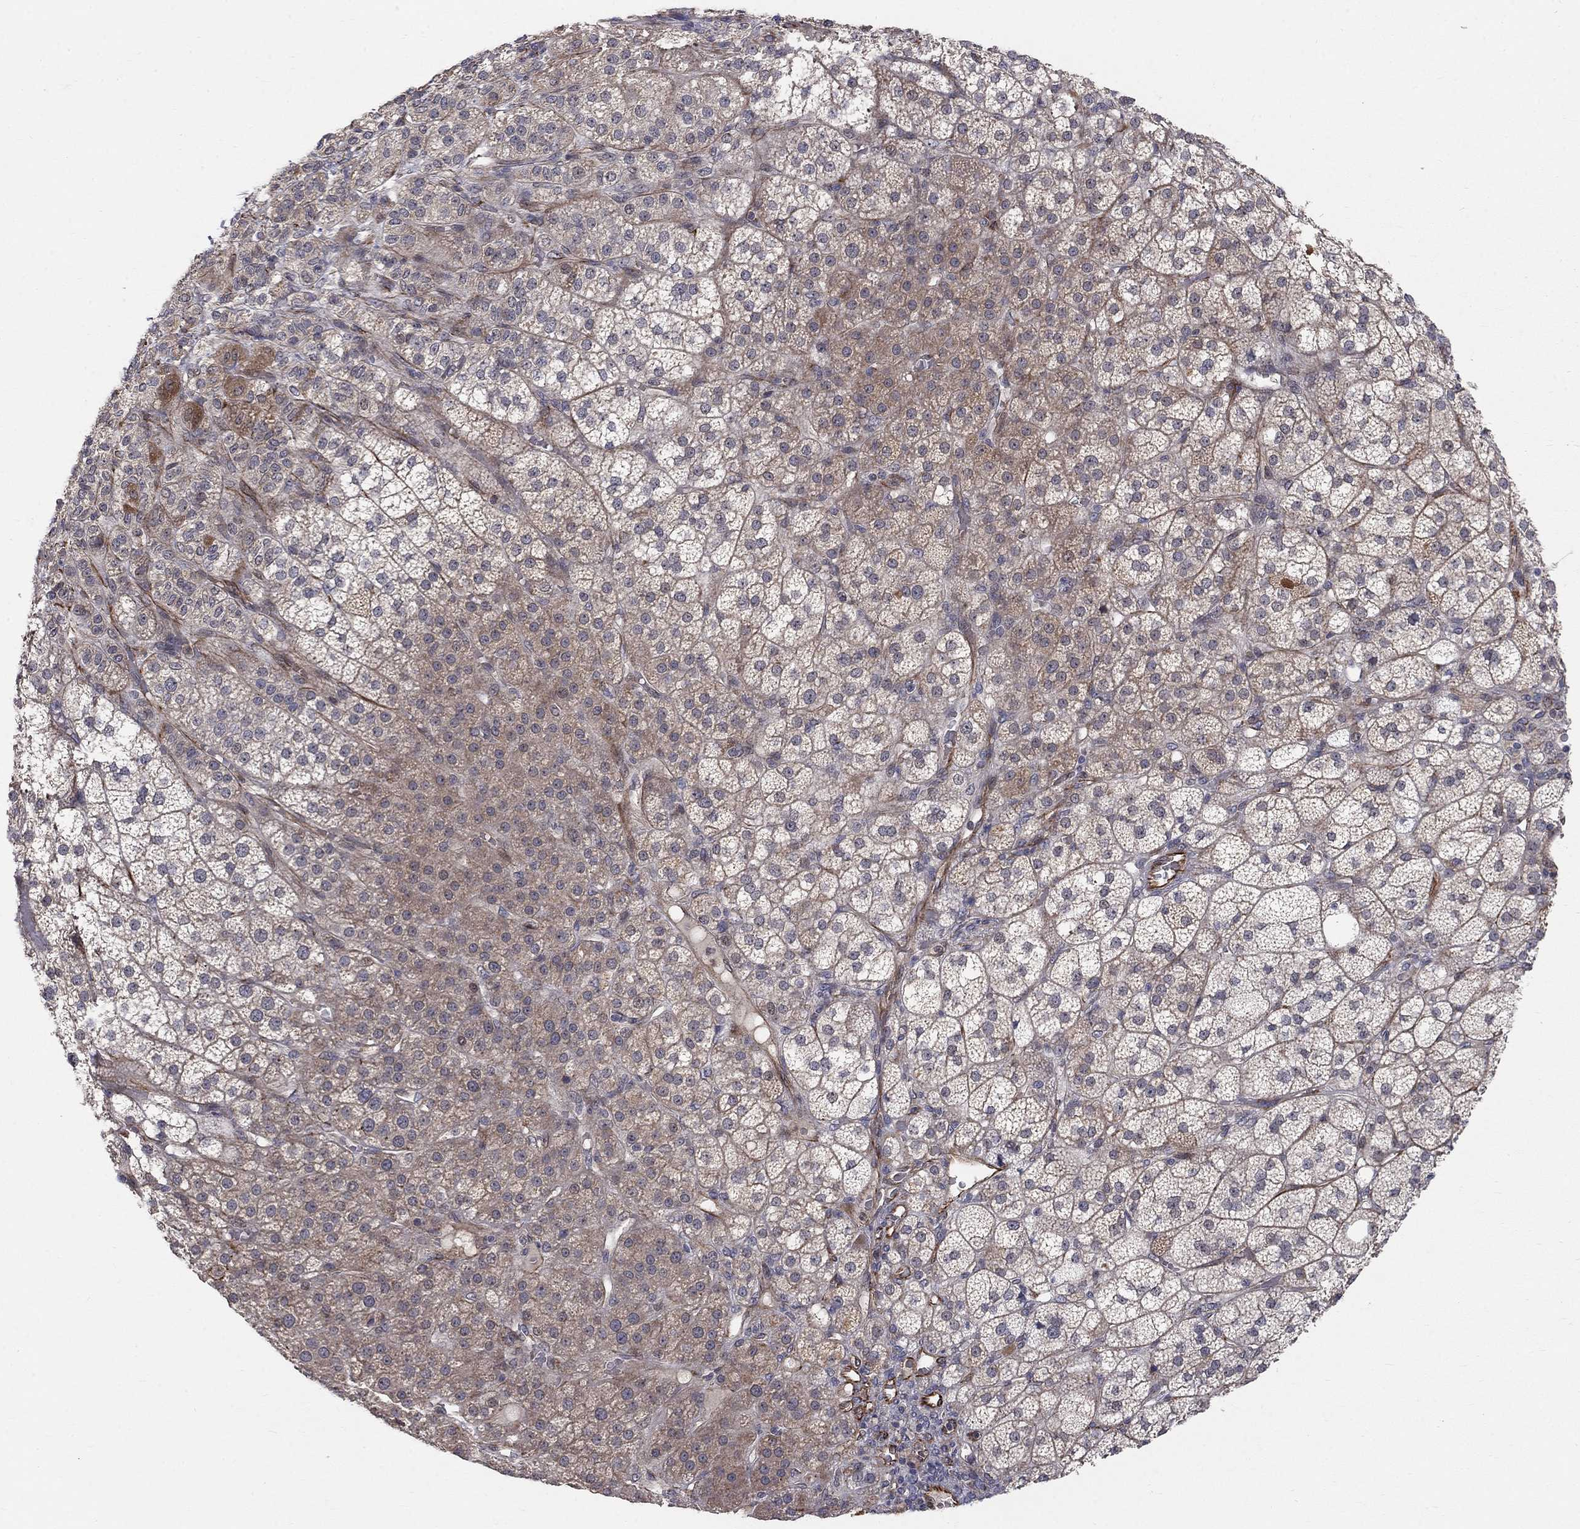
{"staining": {"intensity": "moderate", "quantity": "25%-75%", "location": "cytoplasmic/membranous"}, "tissue": "adrenal gland", "cell_type": "Glandular cells", "image_type": "normal", "snomed": [{"axis": "morphology", "description": "Normal tissue, NOS"}, {"axis": "topography", "description": "Adrenal gland"}], "caption": "This is an image of IHC staining of normal adrenal gland, which shows moderate expression in the cytoplasmic/membranous of glandular cells.", "gene": "MSRA", "patient": {"sex": "female", "age": 60}}